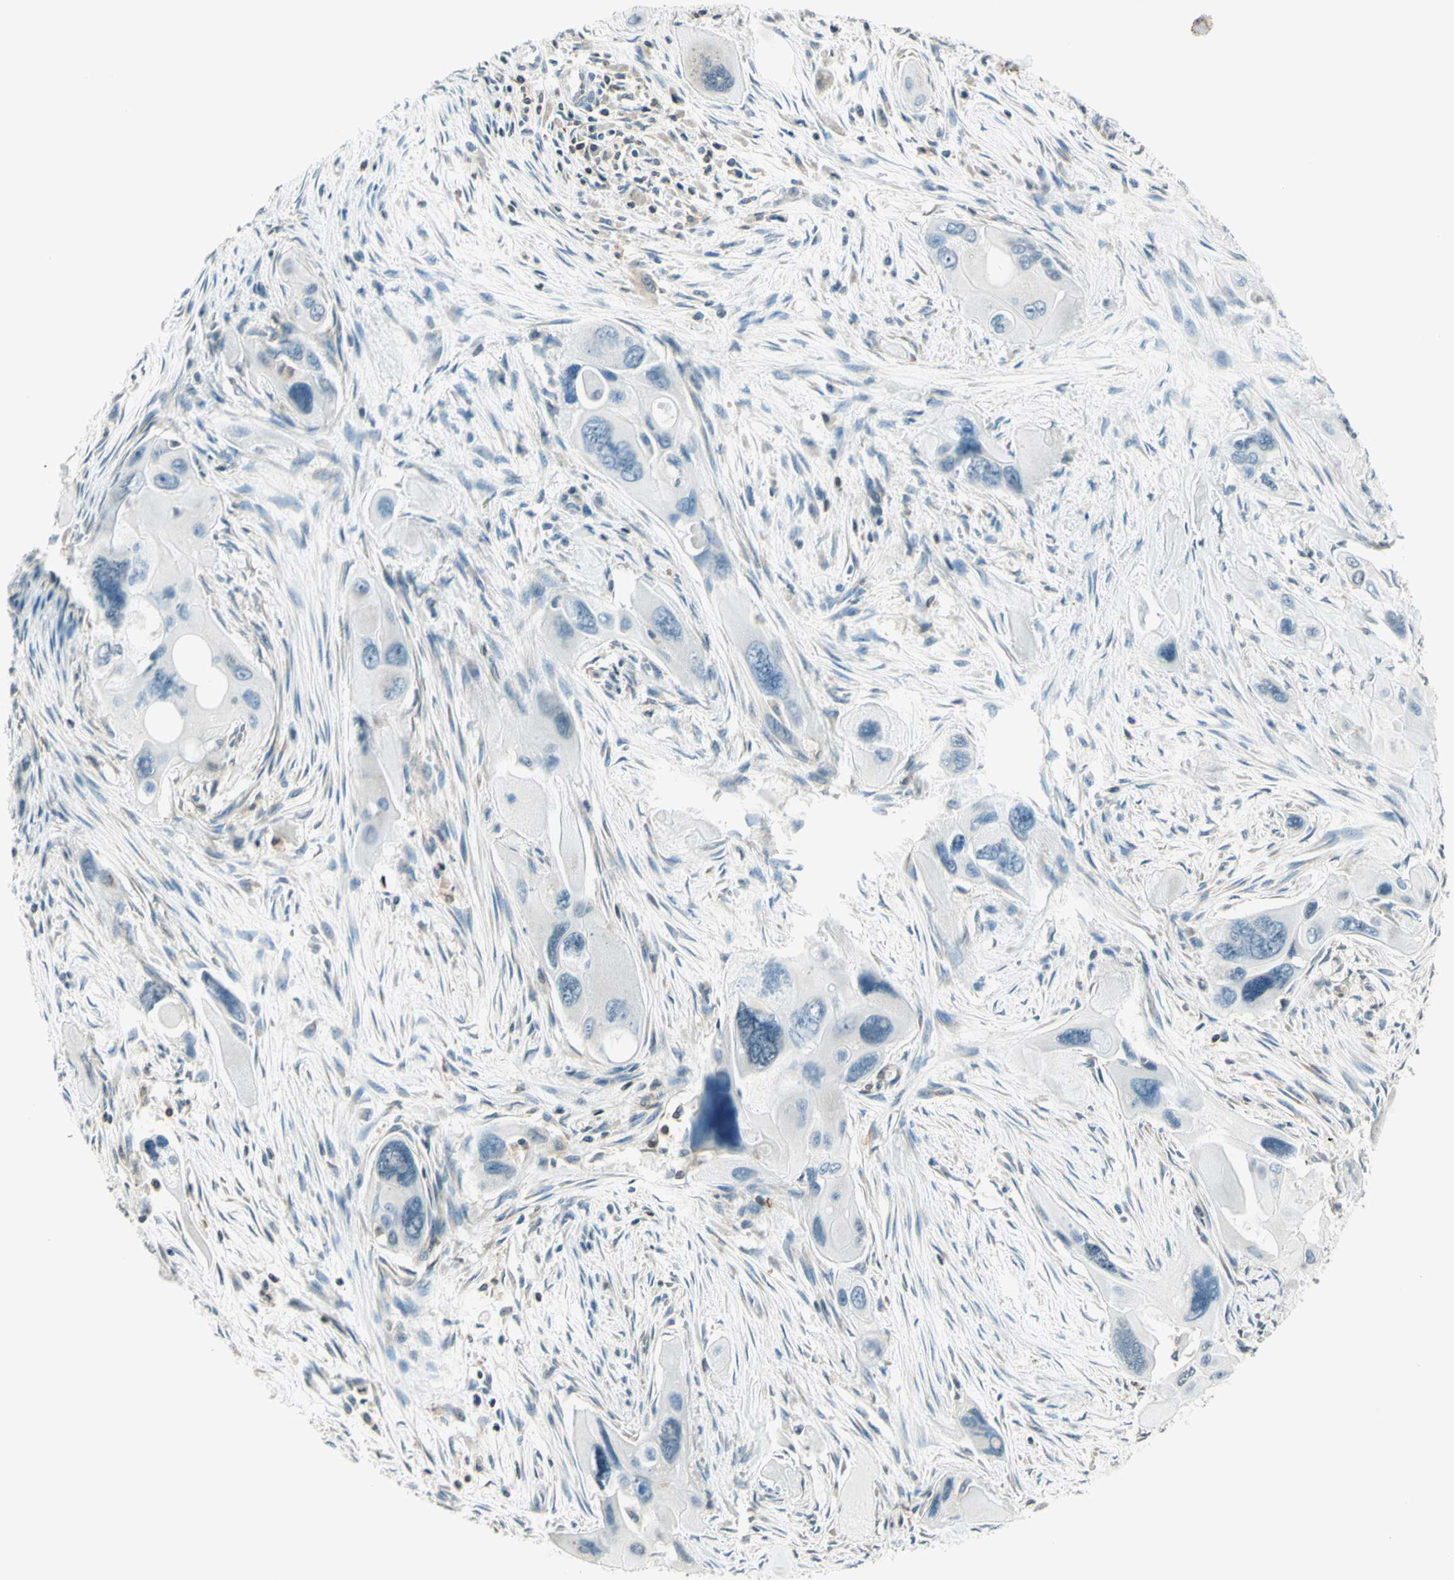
{"staining": {"intensity": "negative", "quantity": "none", "location": "none"}, "tissue": "pancreatic cancer", "cell_type": "Tumor cells", "image_type": "cancer", "snomed": [{"axis": "morphology", "description": "Adenocarcinoma, NOS"}, {"axis": "topography", "description": "Pancreas"}], "caption": "Tumor cells are negative for protein expression in human pancreatic adenocarcinoma. (Brightfield microscopy of DAB (3,3'-diaminobenzidine) immunohistochemistry at high magnification).", "gene": "WIPF1", "patient": {"sex": "male", "age": 73}}